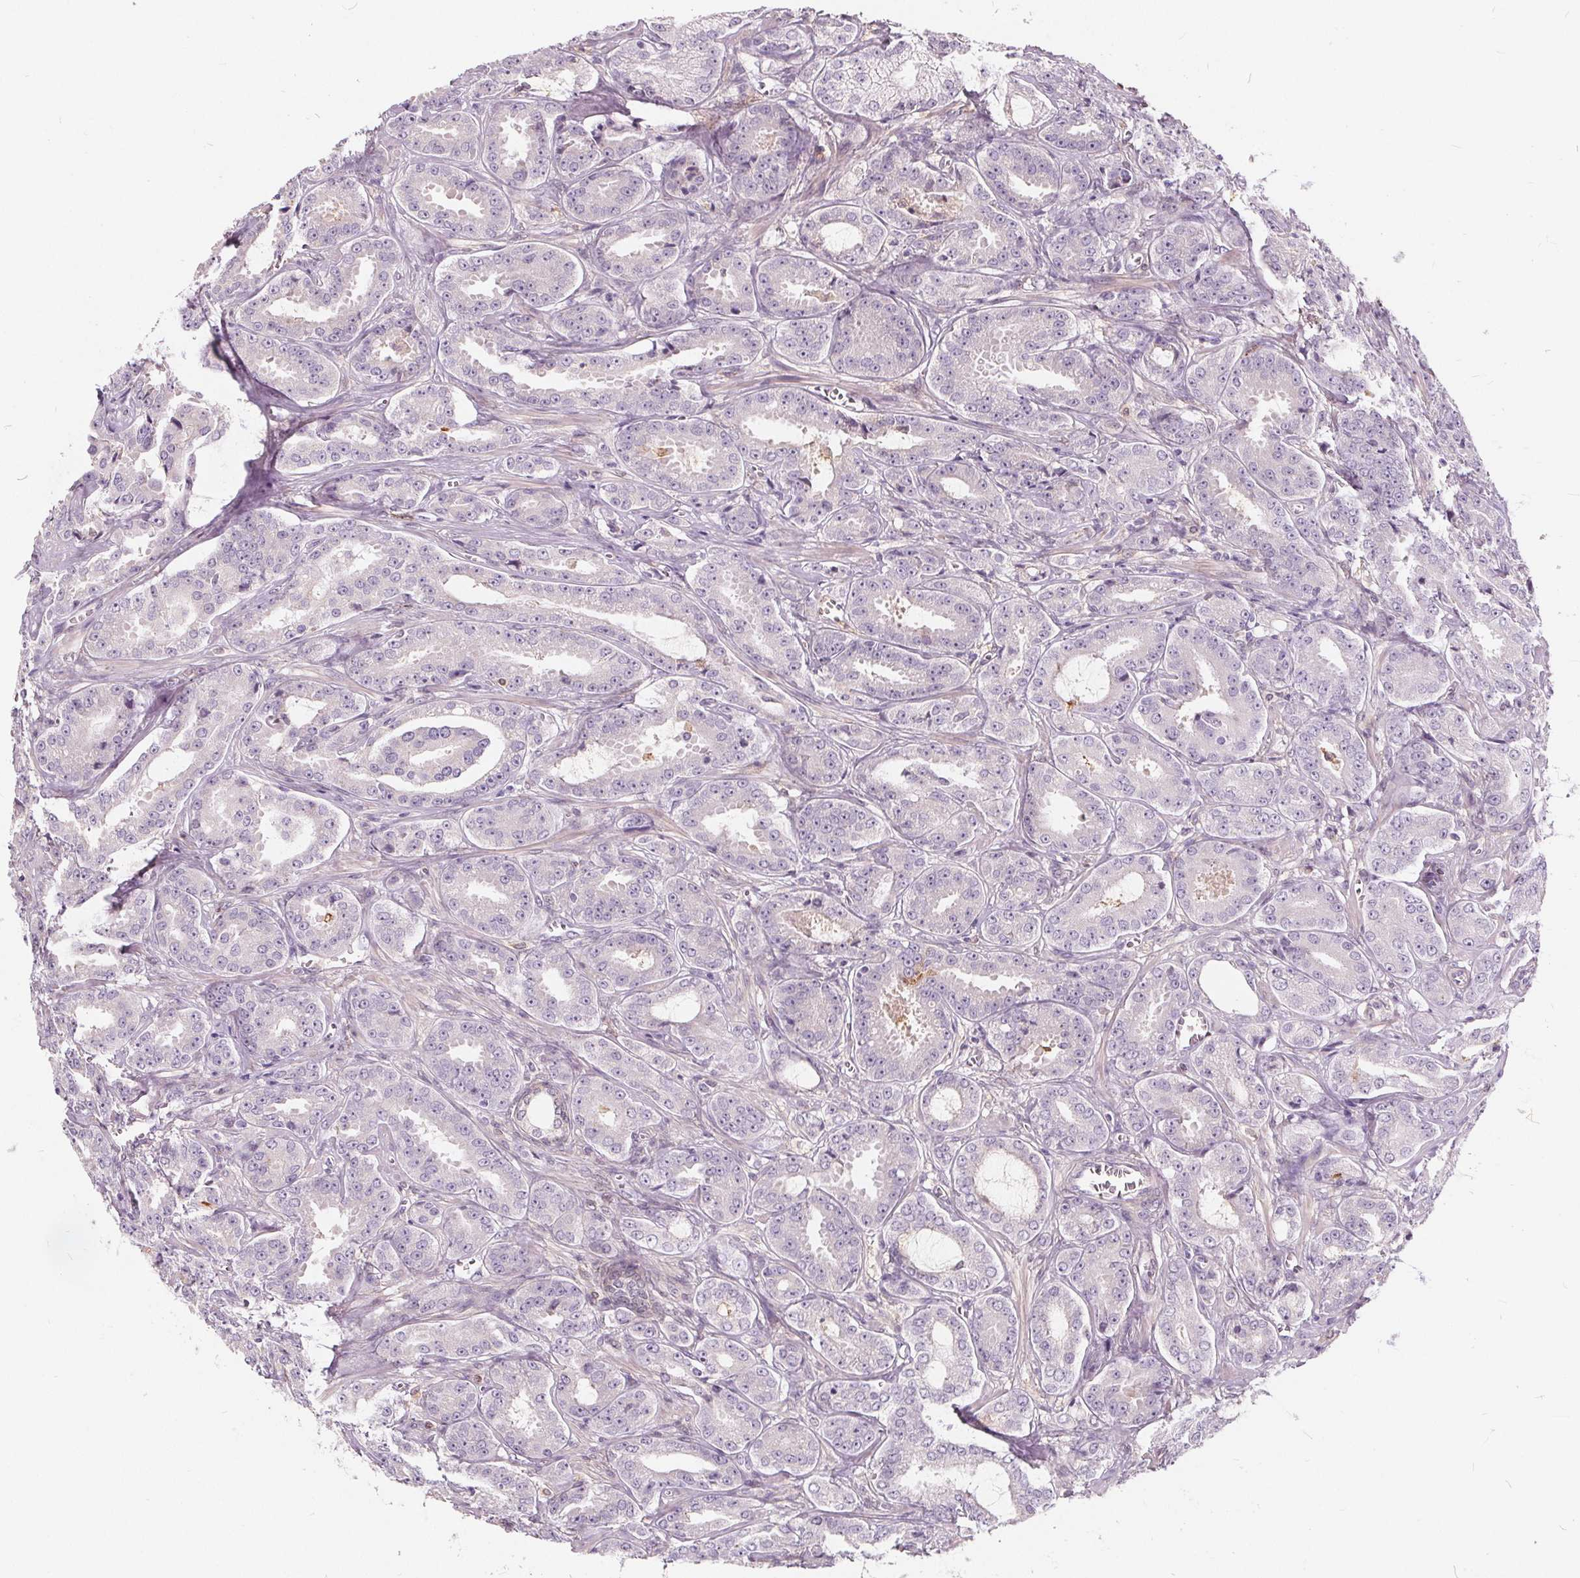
{"staining": {"intensity": "negative", "quantity": "none", "location": "none"}, "tissue": "prostate cancer", "cell_type": "Tumor cells", "image_type": "cancer", "snomed": [{"axis": "morphology", "description": "Adenocarcinoma, High grade"}, {"axis": "topography", "description": "Prostate"}], "caption": "There is no significant positivity in tumor cells of prostate cancer (high-grade adenocarcinoma). (DAB immunohistochemistry (IHC) with hematoxylin counter stain).", "gene": "HAAO", "patient": {"sex": "male", "age": 64}}